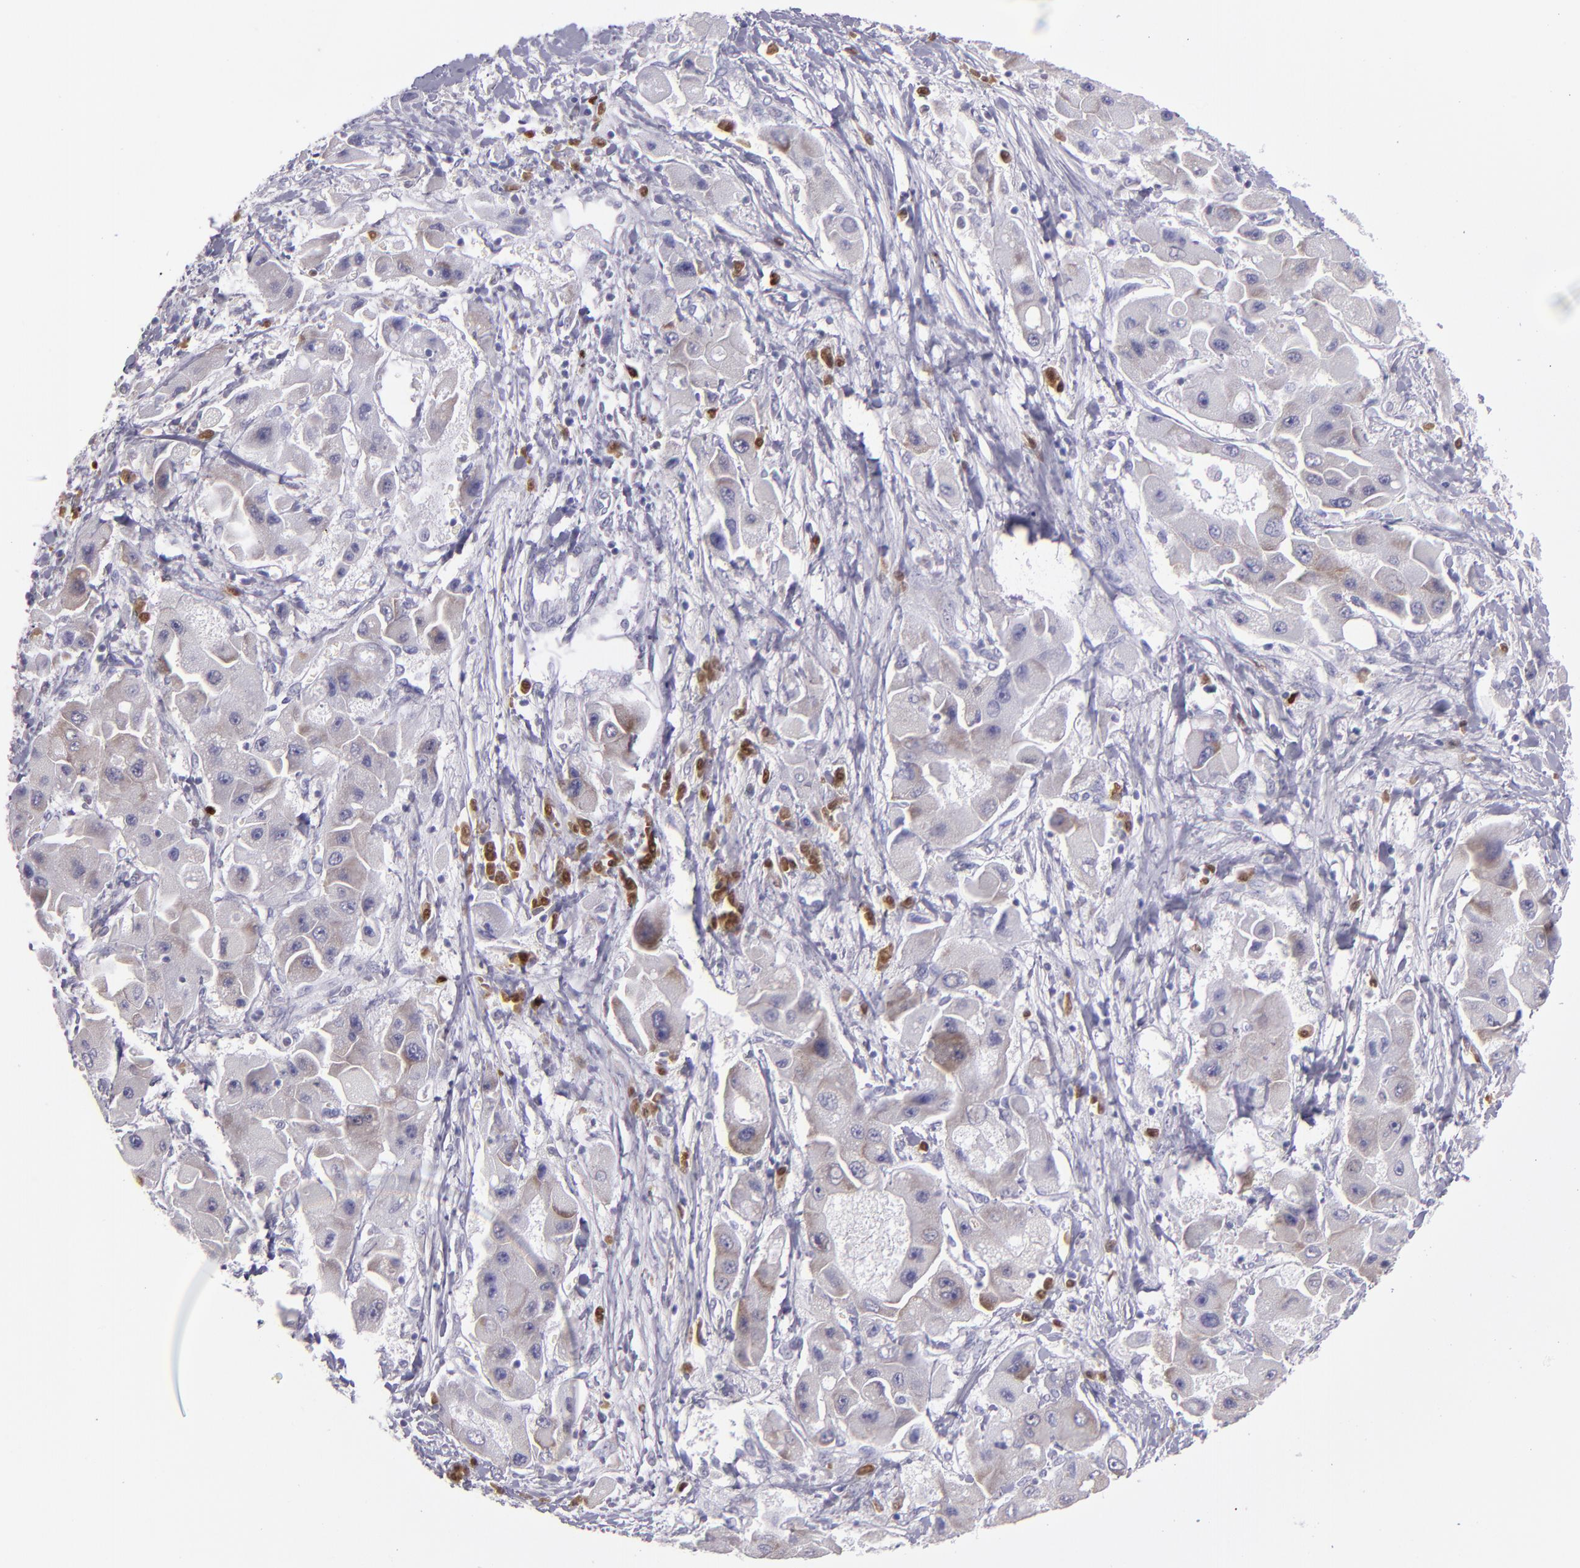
{"staining": {"intensity": "weak", "quantity": "<25%", "location": "cytoplasmic/membranous"}, "tissue": "liver cancer", "cell_type": "Tumor cells", "image_type": "cancer", "snomed": [{"axis": "morphology", "description": "Carcinoma, Hepatocellular, NOS"}, {"axis": "topography", "description": "Liver"}], "caption": "A micrograph of human hepatocellular carcinoma (liver) is negative for staining in tumor cells.", "gene": "IRF8", "patient": {"sex": "male", "age": 24}}